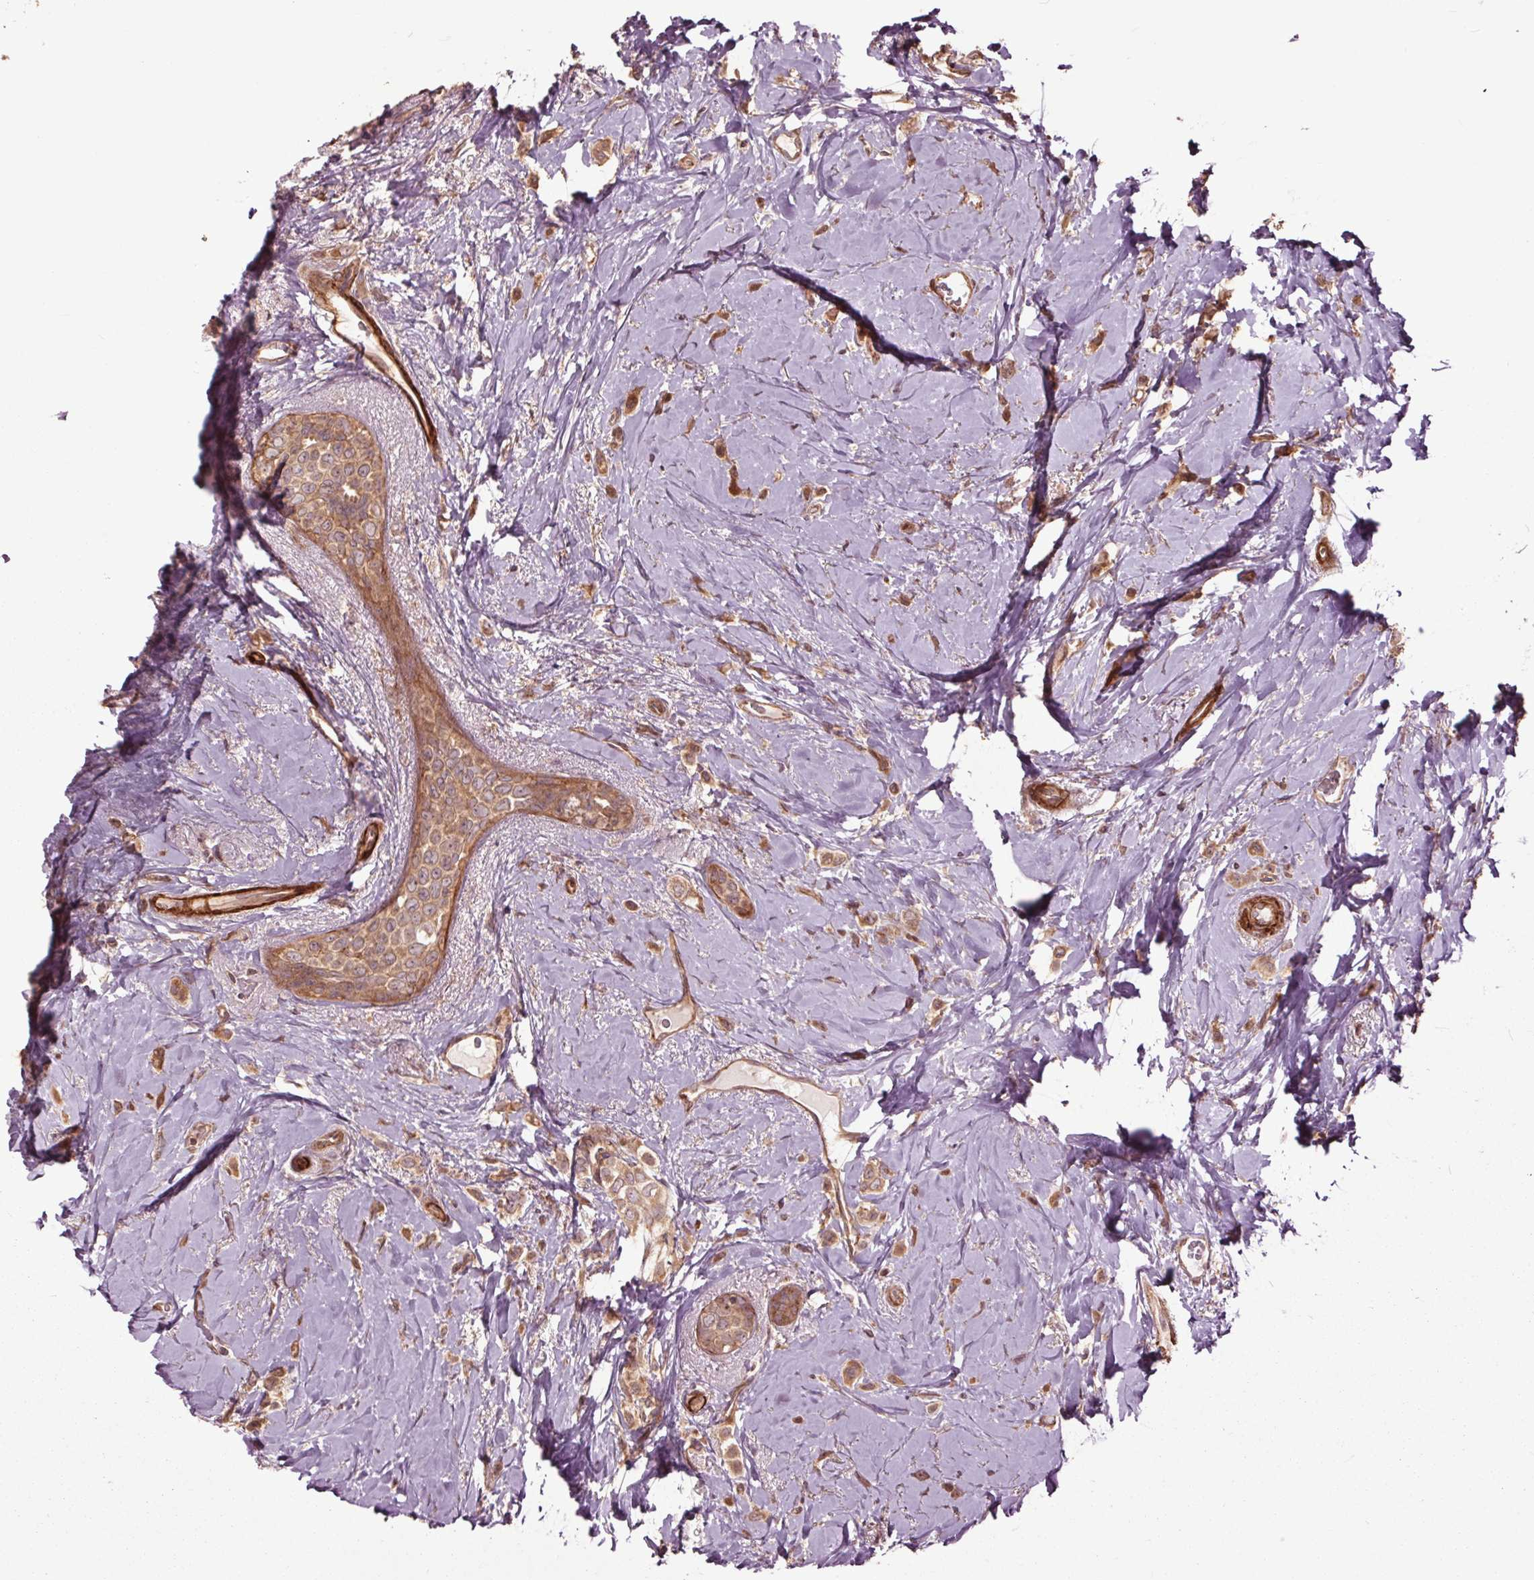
{"staining": {"intensity": "moderate", "quantity": ">75%", "location": "cytoplasmic/membranous"}, "tissue": "breast cancer", "cell_type": "Tumor cells", "image_type": "cancer", "snomed": [{"axis": "morphology", "description": "Lobular carcinoma"}, {"axis": "topography", "description": "Breast"}], "caption": "Immunohistochemistry (IHC) (DAB (3,3'-diaminobenzidine)) staining of human lobular carcinoma (breast) displays moderate cytoplasmic/membranous protein staining in about >75% of tumor cells.", "gene": "CEP95", "patient": {"sex": "female", "age": 66}}